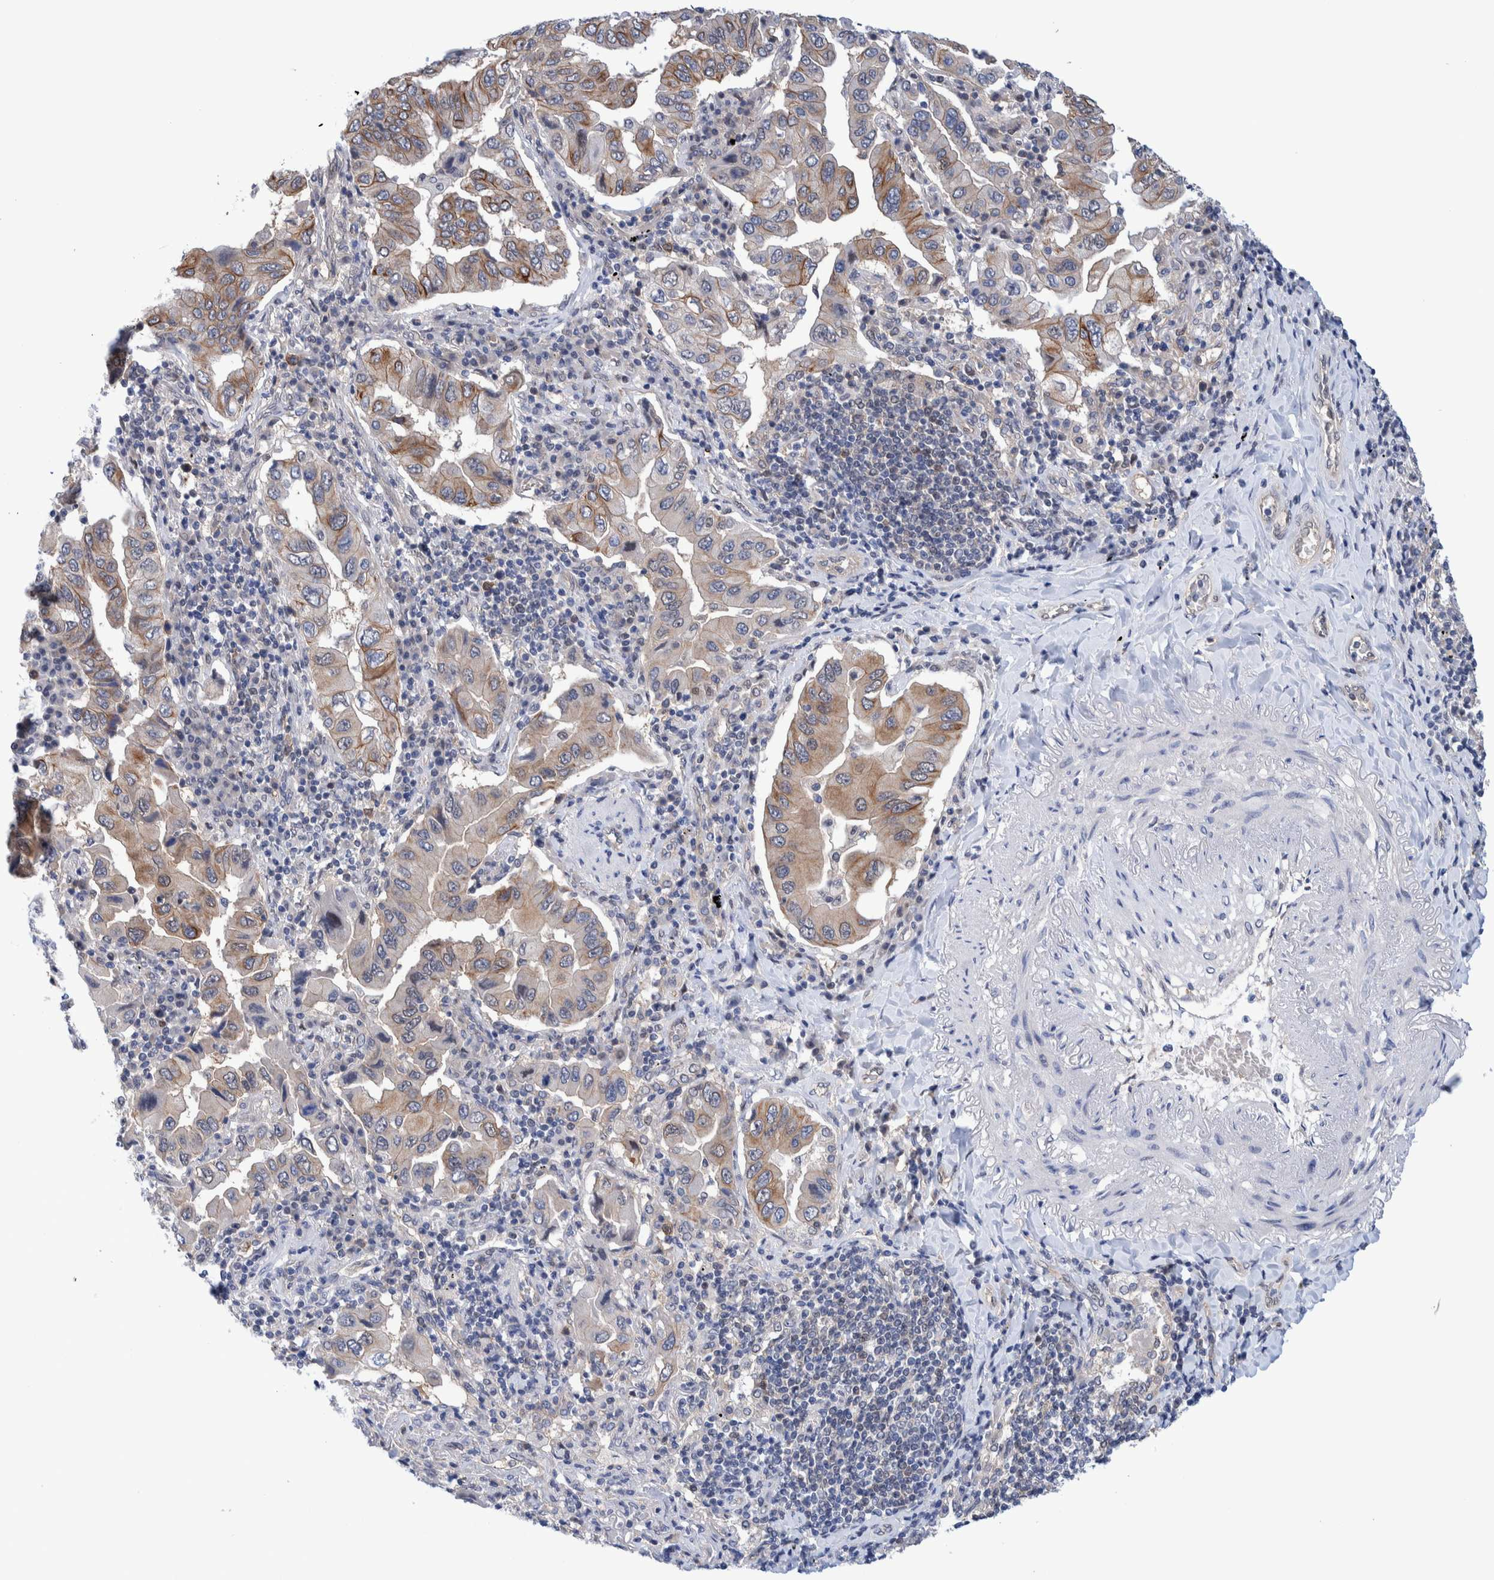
{"staining": {"intensity": "moderate", "quantity": "25%-75%", "location": "cytoplasmic/membranous"}, "tissue": "lung cancer", "cell_type": "Tumor cells", "image_type": "cancer", "snomed": [{"axis": "morphology", "description": "Adenocarcinoma, NOS"}, {"axis": "topography", "description": "Lung"}], "caption": "Immunohistochemistry (IHC) of human lung cancer exhibits medium levels of moderate cytoplasmic/membranous positivity in about 25%-75% of tumor cells. The staining was performed using DAB, with brown indicating positive protein expression. Nuclei are stained blue with hematoxylin.", "gene": "PFAS", "patient": {"sex": "female", "age": 65}}